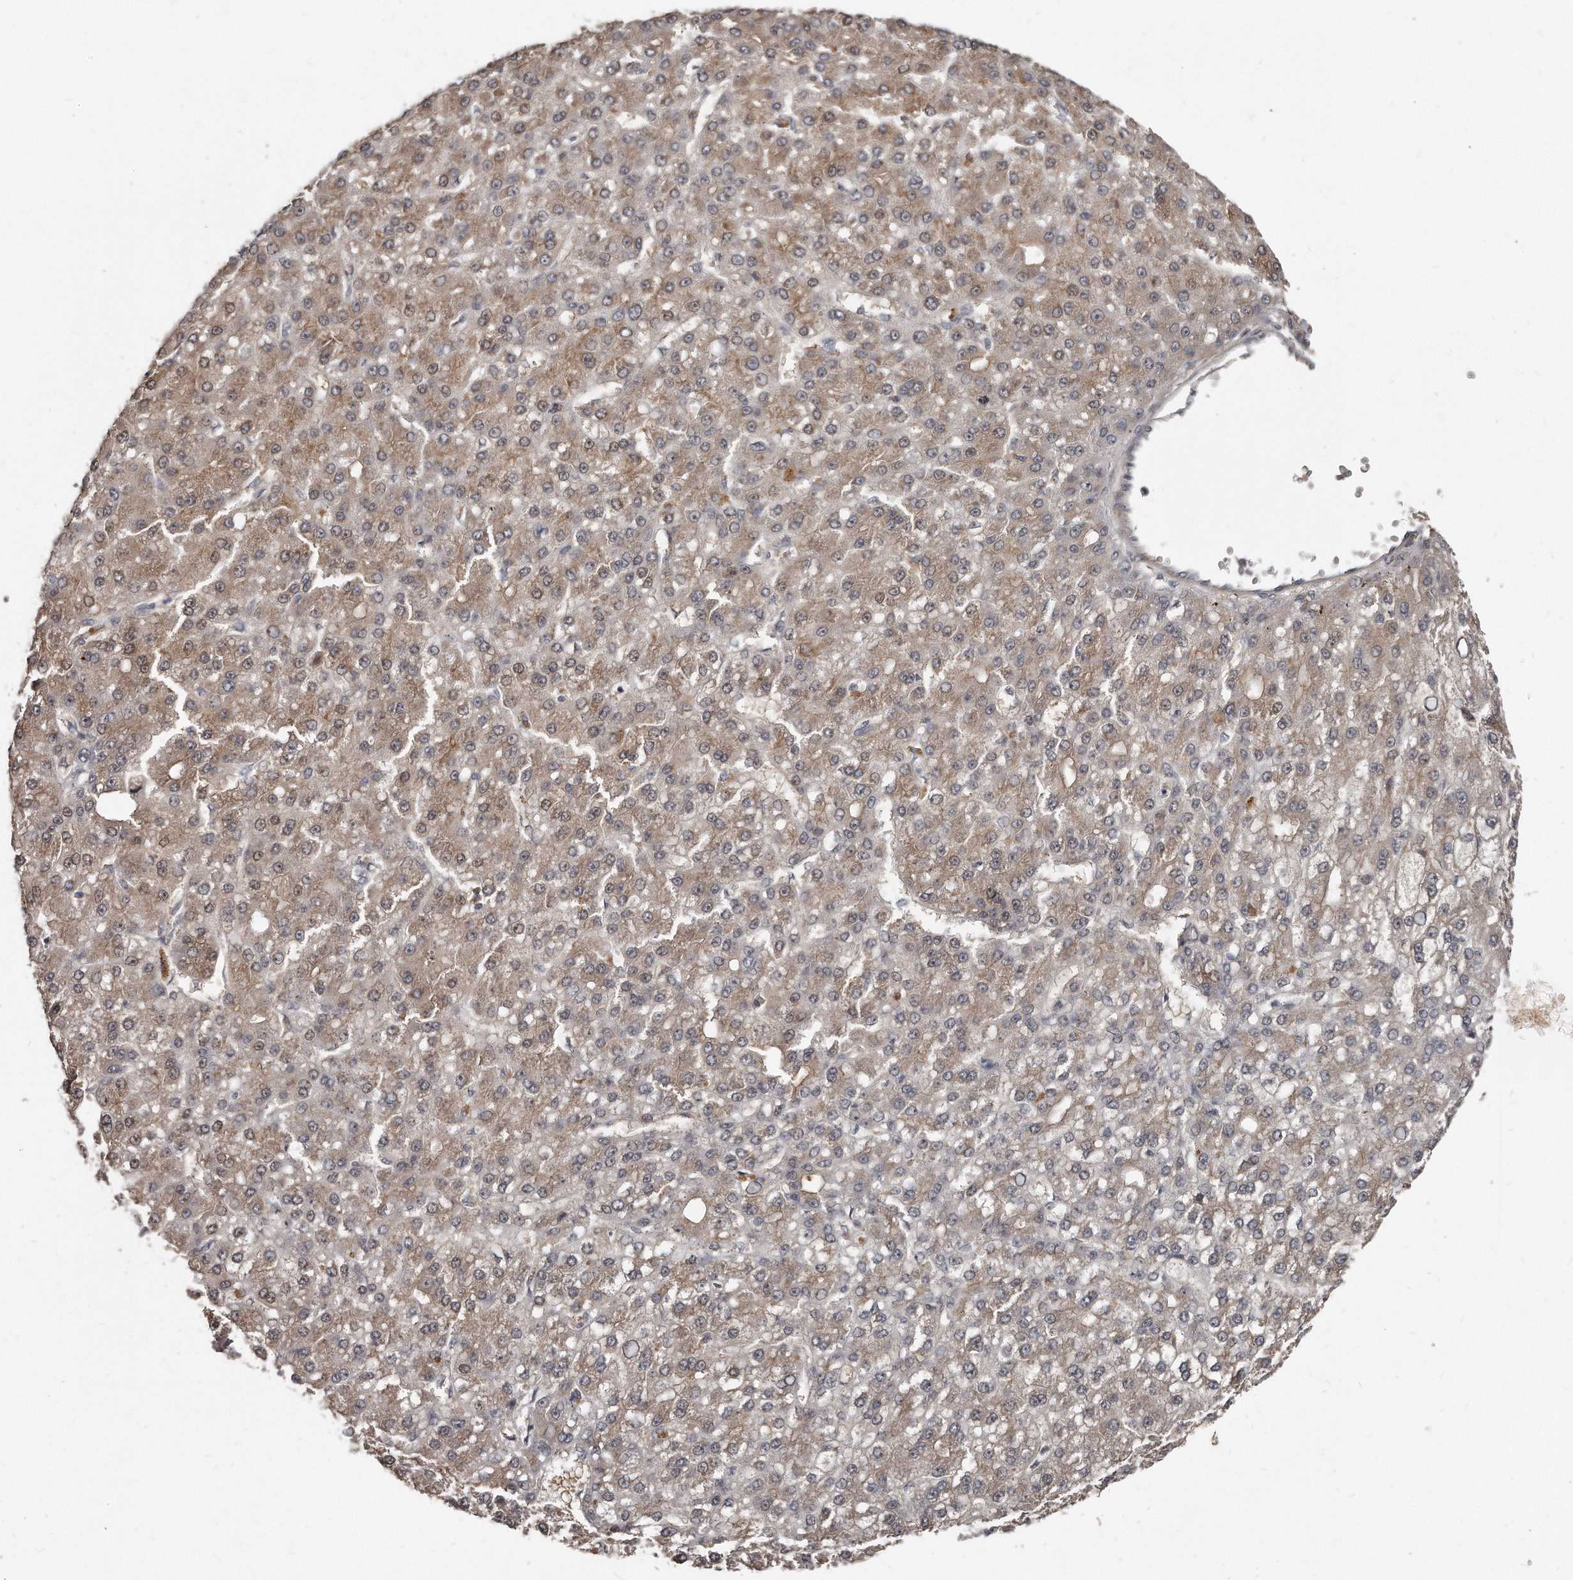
{"staining": {"intensity": "moderate", "quantity": "25%-75%", "location": "cytoplasmic/membranous,nuclear"}, "tissue": "liver cancer", "cell_type": "Tumor cells", "image_type": "cancer", "snomed": [{"axis": "morphology", "description": "Carcinoma, Hepatocellular, NOS"}, {"axis": "topography", "description": "Liver"}], "caption": "Protein staining displays moderate cytoplasmic/membranous and nuclear positivity in about 25%-75% of tumor cells in liver hepatocellular carcinoma.", "gene": "GRB10", "patient": {"sex": "male", "age": 67}}